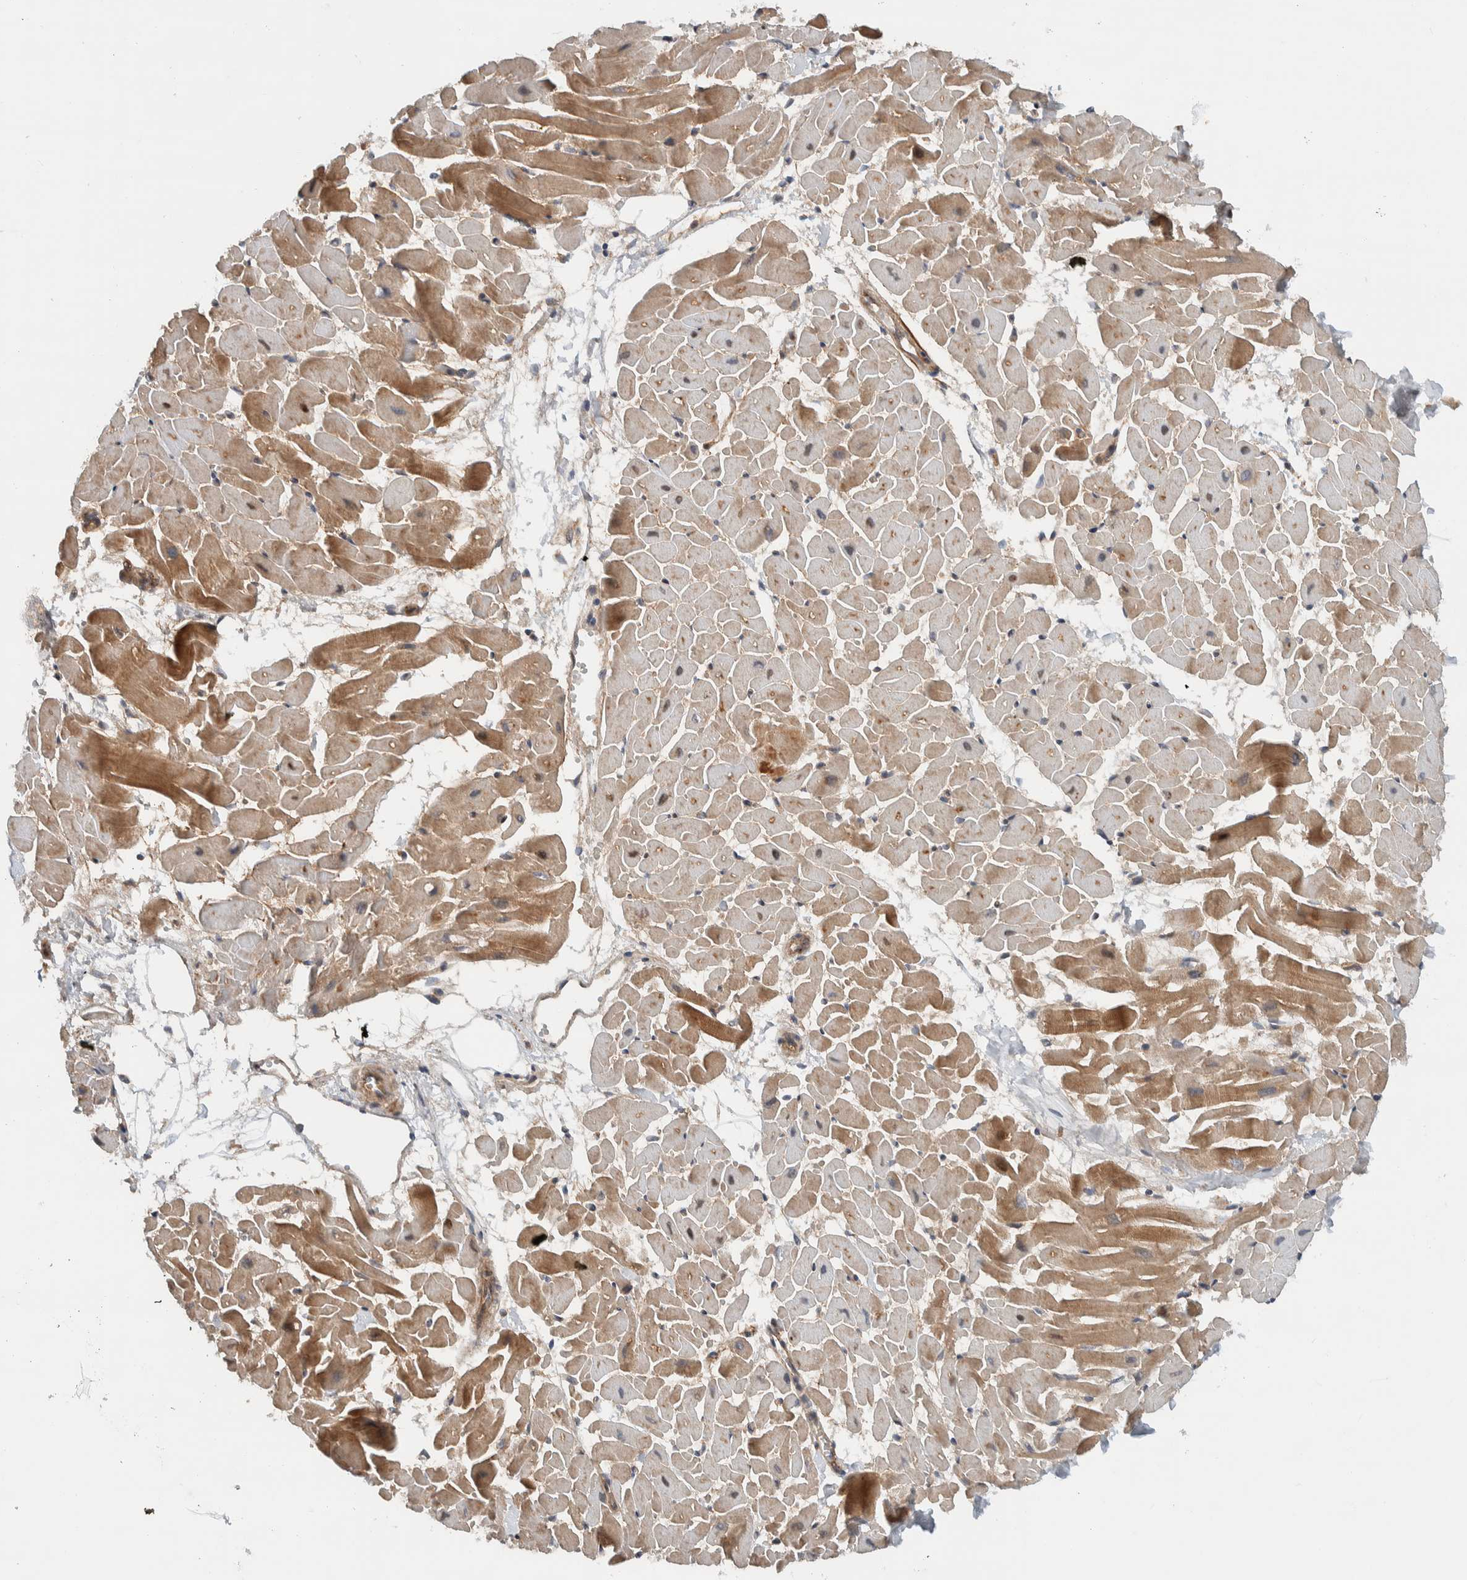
{"staining": {"intensity": "moderate", "quantity": "25%-75%", "location": "cytoplasmic/membranous"}, "tissue": "heart muscle", "cell_type": "Cardiomyocytes", "image_type": "normal", "snomed": [{"axis": "morphology", "description": "Normal tissue, NOS"}, {"axis": "topography", "description": "Heart"}], "caption": "A brown stain highlights moderate cytoplasmic/membranous staining of a protein in cardiomyocytes of unremarkable human heart muscle.", "gene": "KLHL6", "patient": {"sex": "female", "age": 19}}